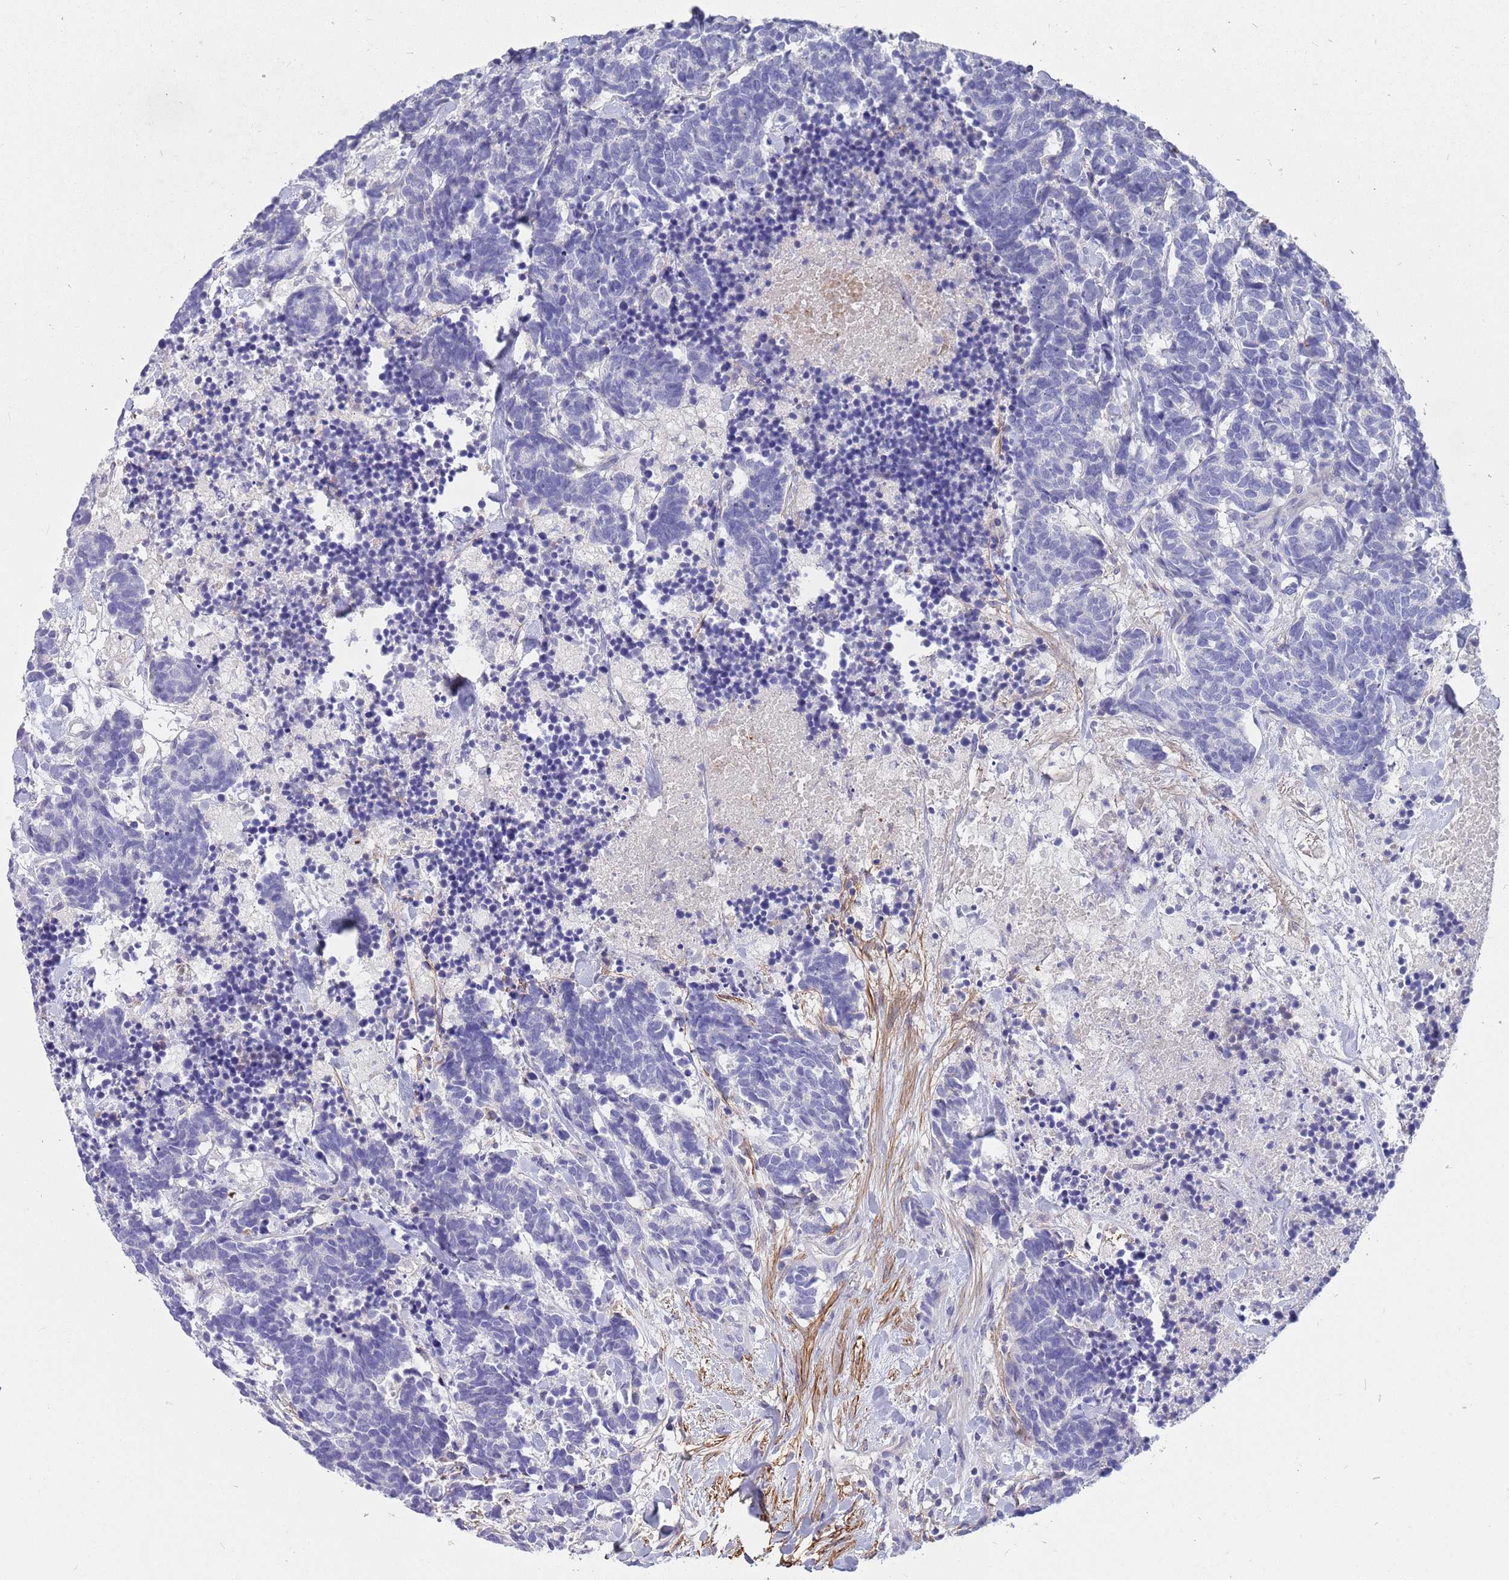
{"staining": {"intensity": "negative", "quantity": "none", "location": "none"}, "tissue": "carcinoid", "cell_type": "Tumor cells", "image_type": "cancer", "snomed": [{"axis": "morphology", "description": "Carcinoma, NOS"}, {"axis": "morphology", "description": "Carcinoid, malignant, NOS"}, {"axis": "topography", "description": "Prostate"}], "caption": "IHC photomicrograph of neoplastic tissue: human carcinoma stained with DAB exhibits no significant protein positivity in tumor cells.", "gene": "LEPROTL1", "patient": {"sex": "male", "age": 57}}